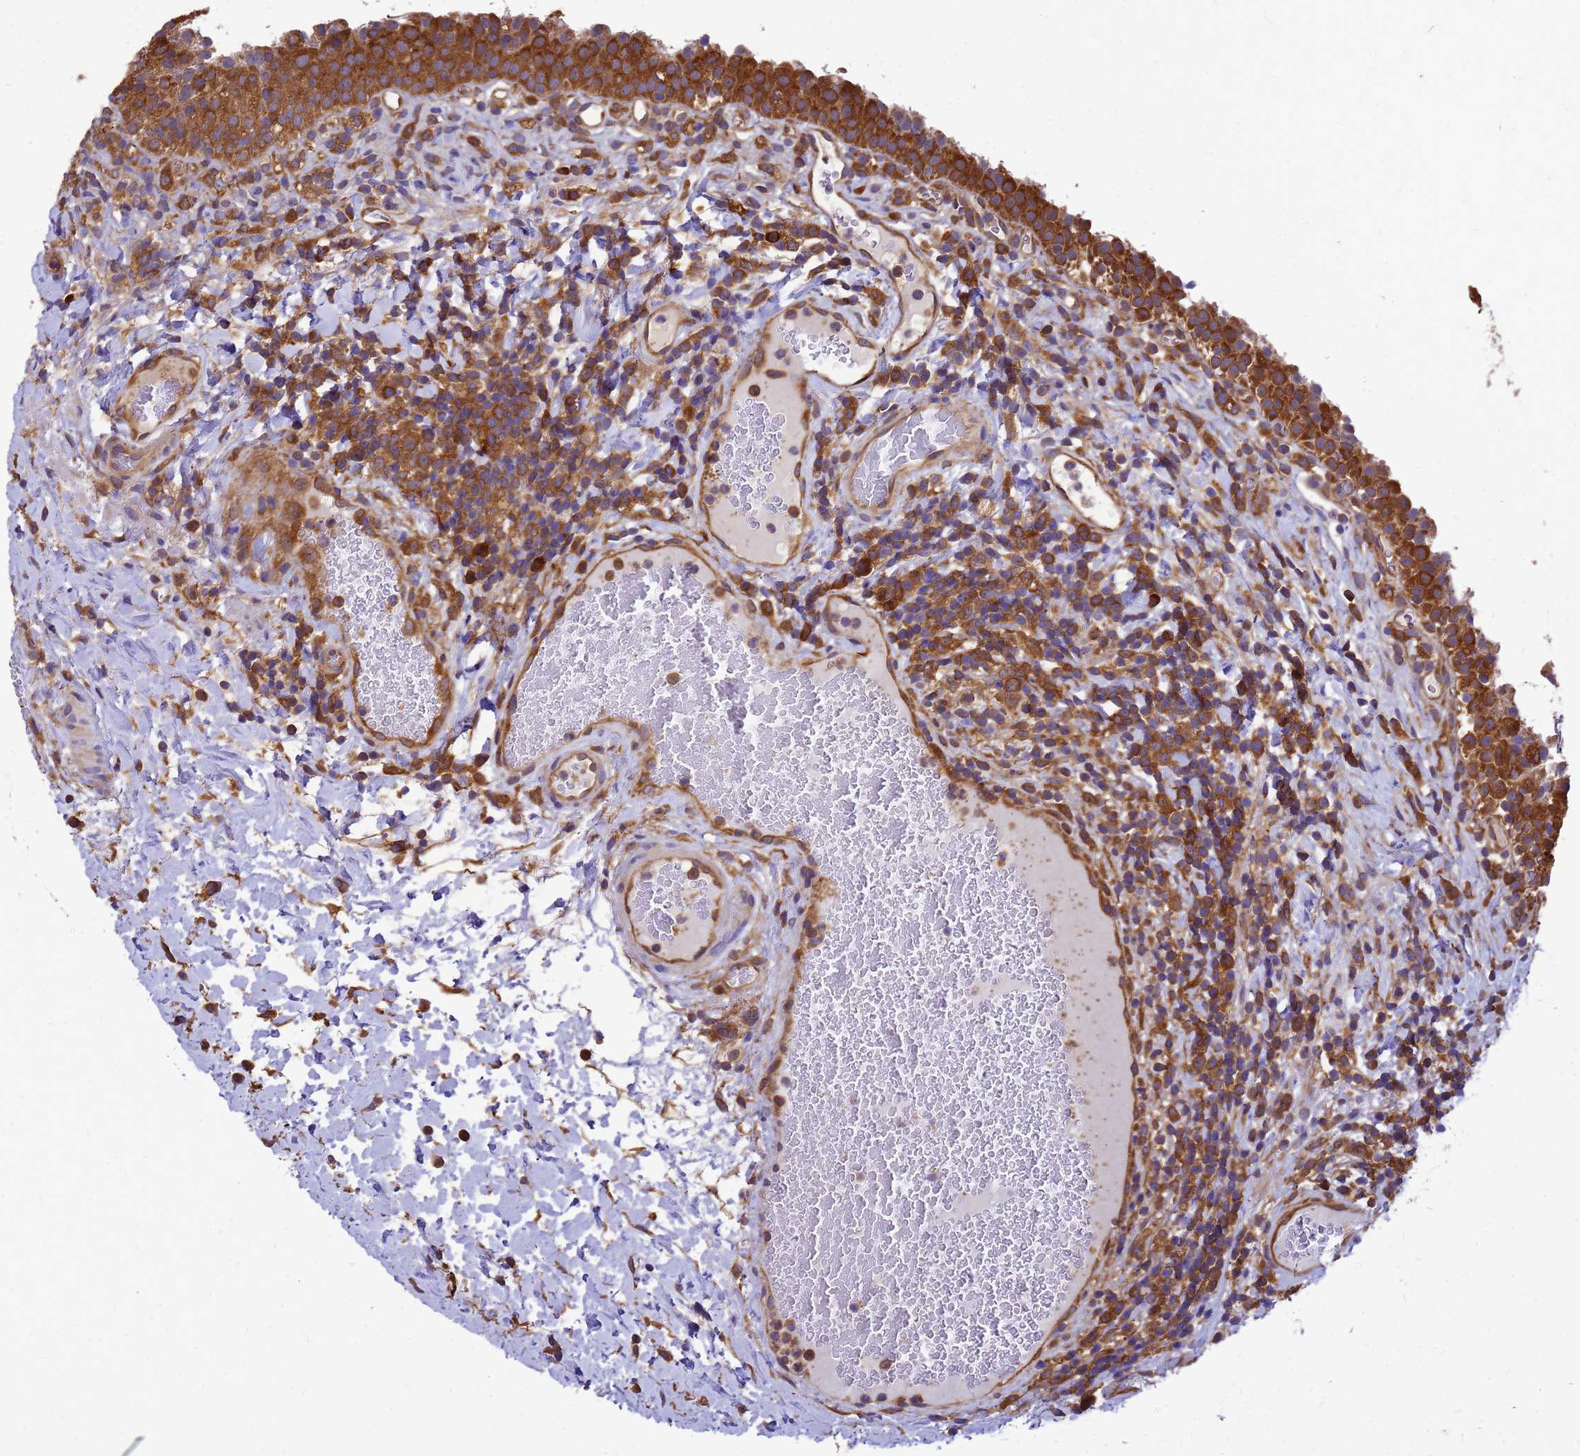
{"staining": {"intensity": "strong", "quantity": ">75%", "location": "cytoplasmic/membranous"}, "tissue": "urinary bladder", "cell_type": "Urothelial cells", "image_type": "normal", "snomed": [{"axis": "morphology", "description": "Normal tissue, NOS"}, {"axis": "morphology", "description": "Inflammation, NOS"}, {"axis": "topography", "description": "Urinary bladder"}], "caption": "This histopathology image shows IHC staining of benign human urinary bladder, with high strong cytoplasmic/membranous expression in approximately >75% of urothelial cells.", "gene": "GID4", "patient": {"sex": "male", "age": 64}}